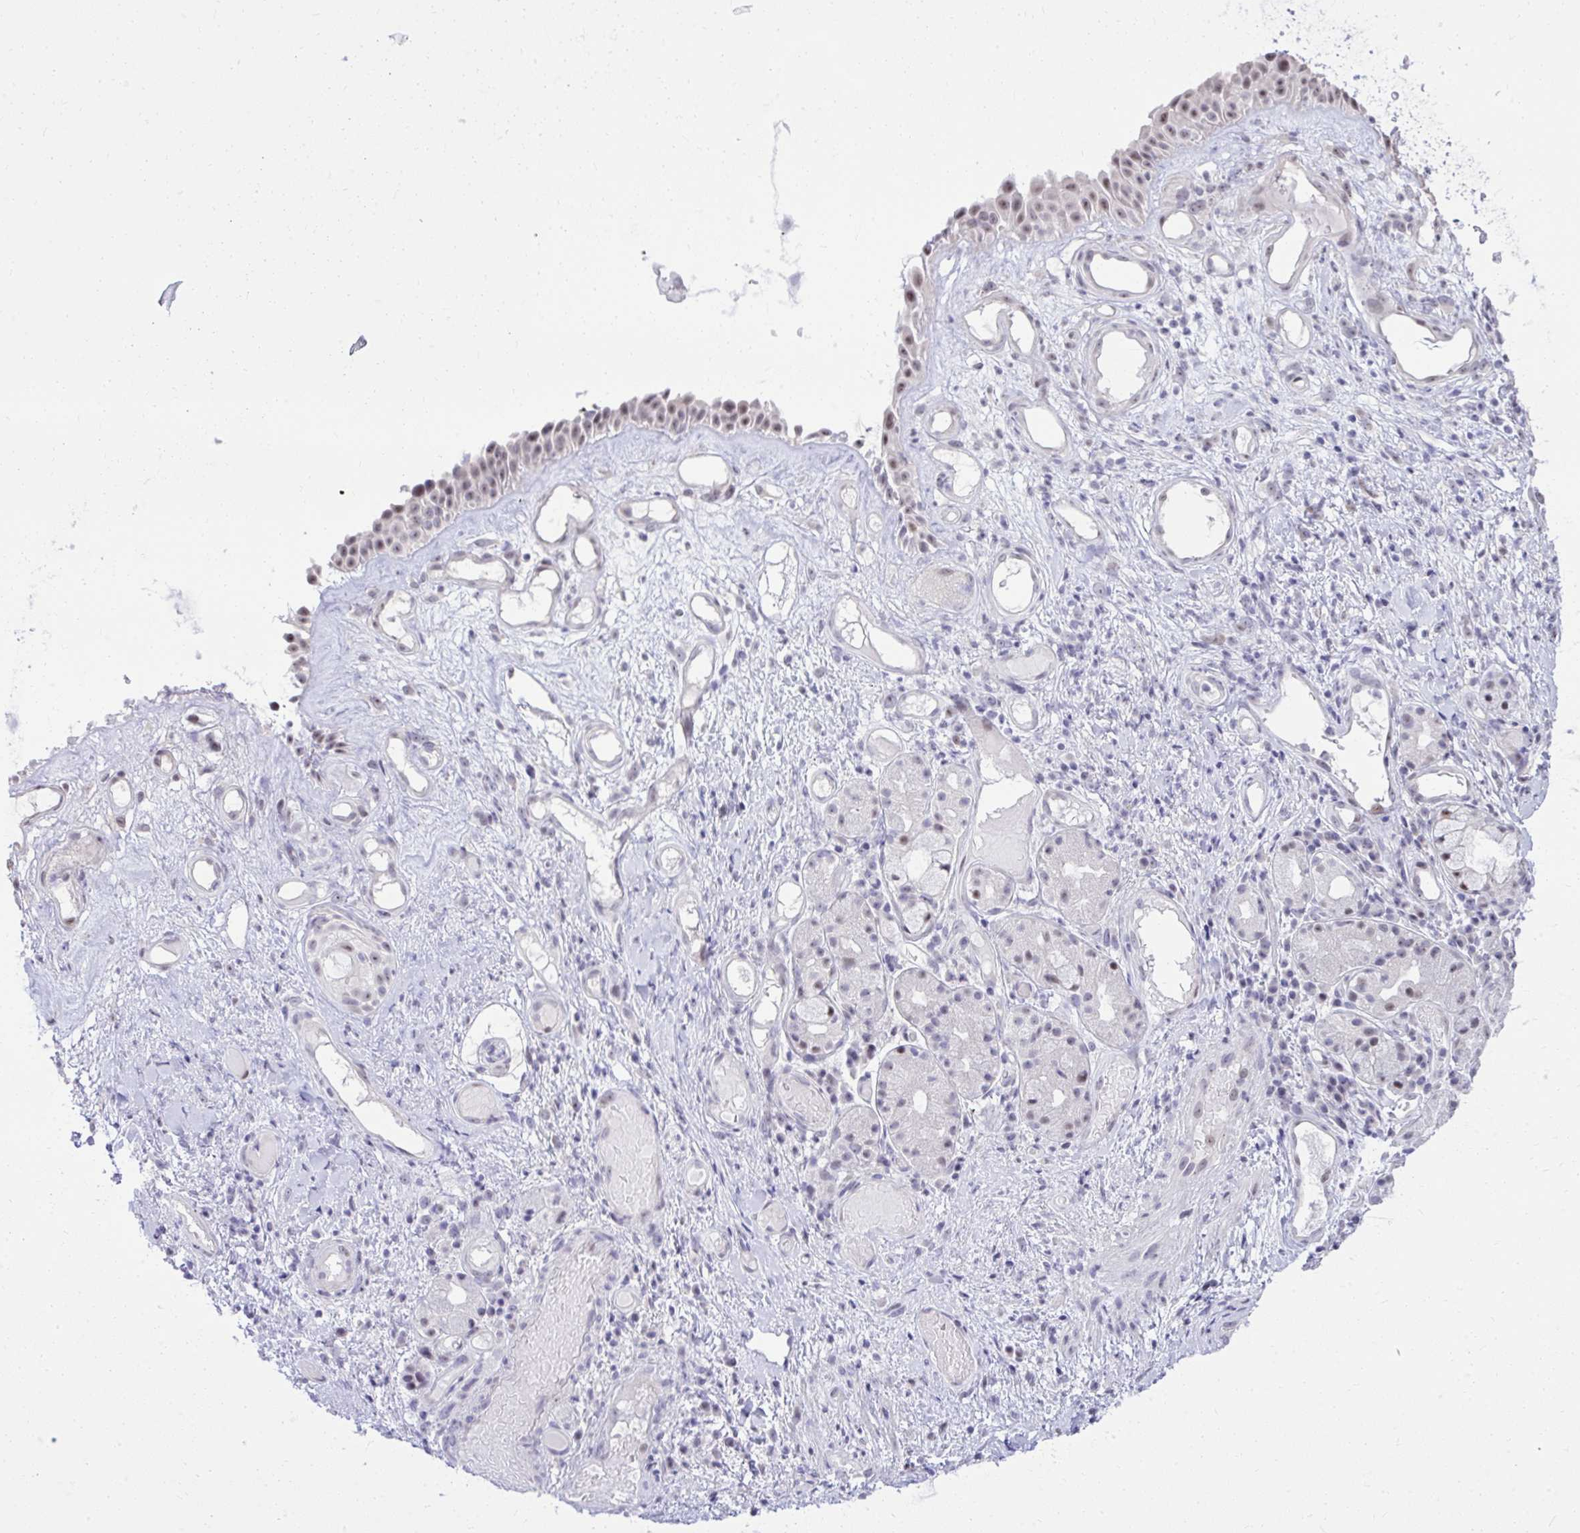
{"staining": {"intensity": "weak", "quantity": "<25%", "location": "nuclear"}, "tissue": "nasopharynx", "cell_type": "Respiratory epithelial cells", "image_type": "normal", "snomed": [{"axis": "morphology", "description": "Normal tissue, NOS"}, {"axis": "morphology", "description": "Inflammation, NOS"}, {"axis": "topography", "description": "Nasopharynx"}], "caption": "Human nasopharynx stained for a protein using IHC displays no staining in respiratory epithelial cells.", "gene": "EID3", "patient": {"sex": "male", "age": 54}}